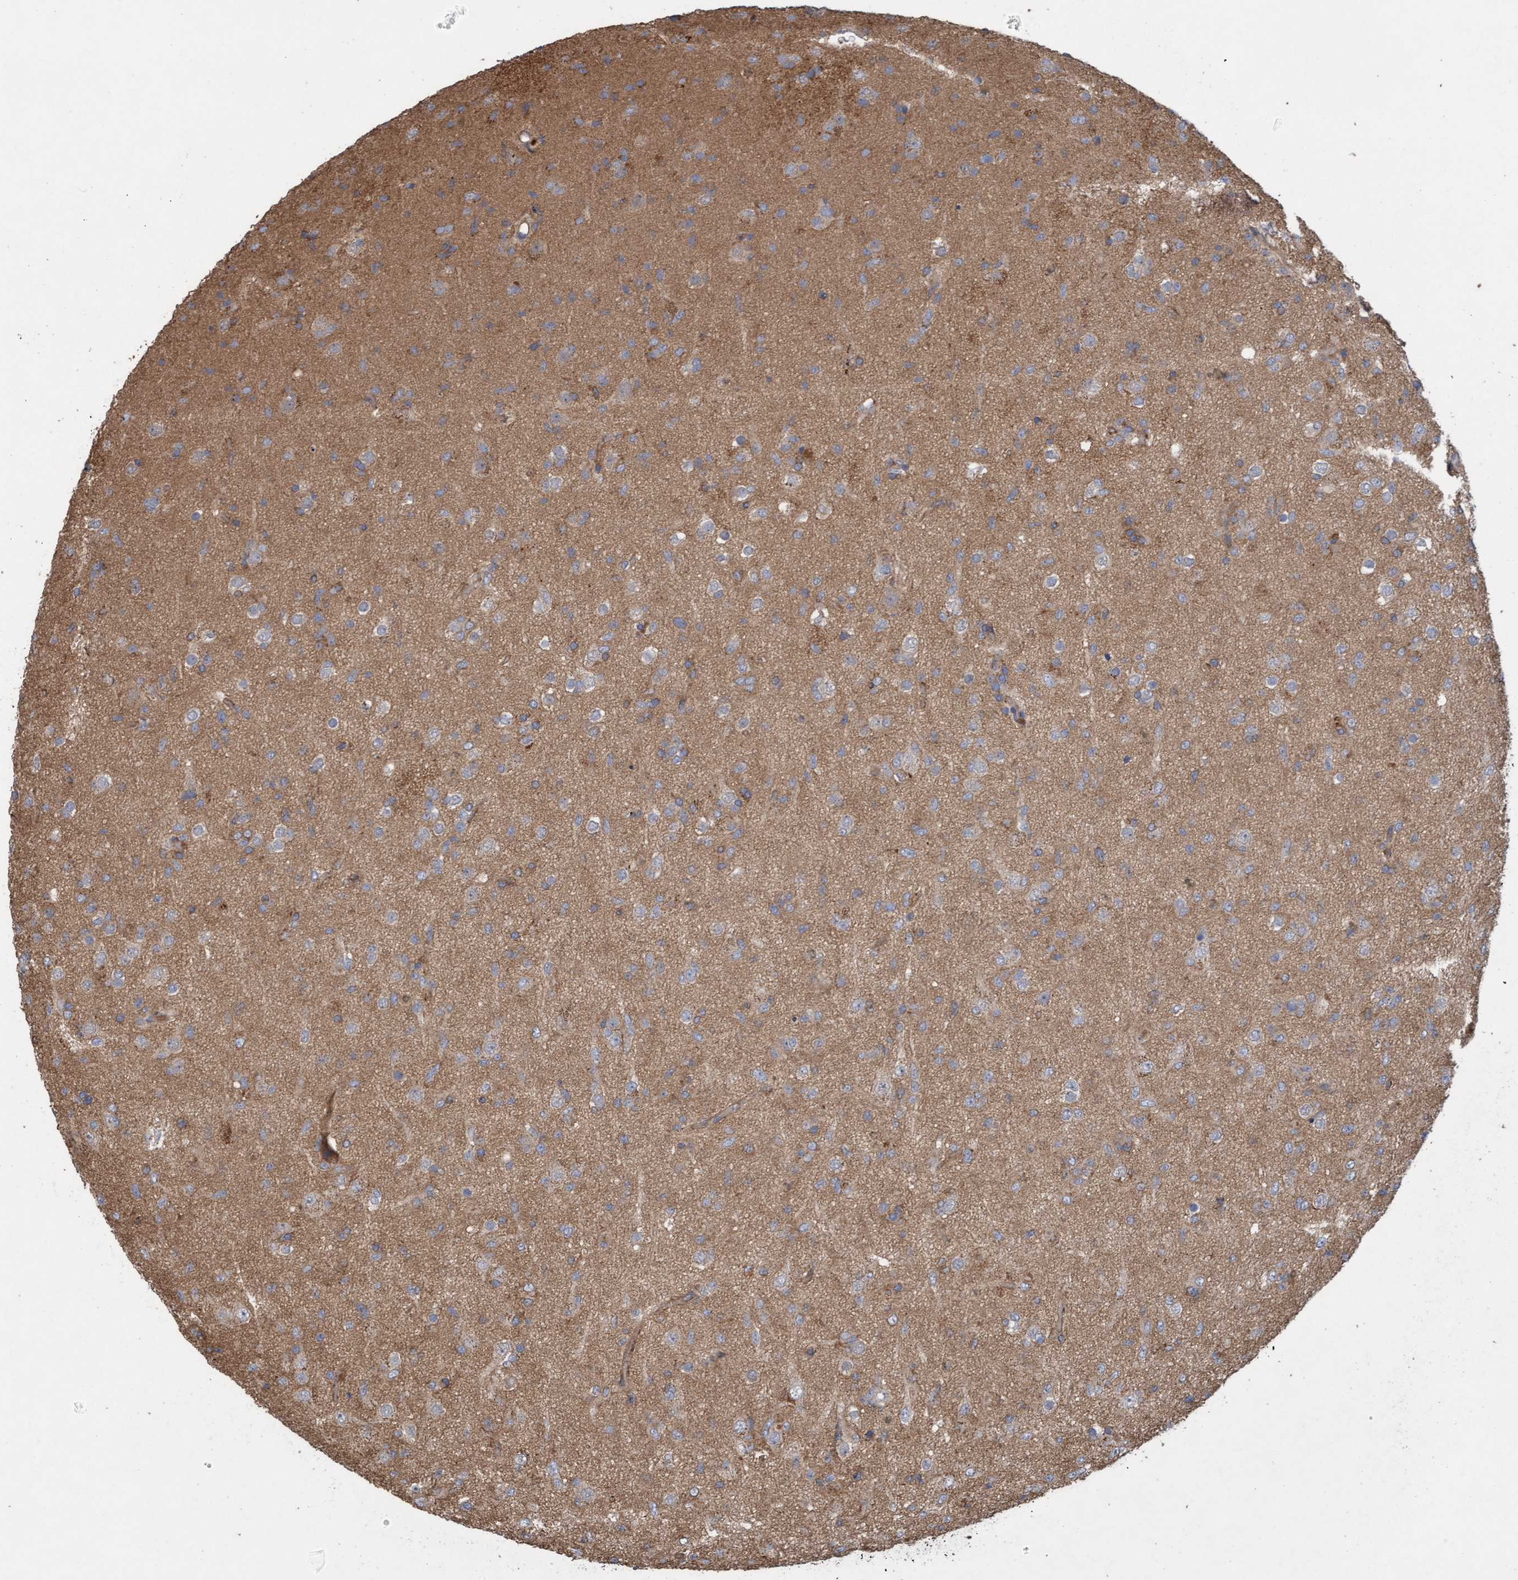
{"staining": {"intensity": "weak", "quantity": ">75%", "location": "cytoplasmic/membranous"}, "tissue": "glioma", "cell_type": "Tumor cells", "image_type": "cancer", "snomed": [{"axis": "morphology", "description": "Glioma, malignant, Low grade"}, {"axis": "topography", "description": "Brain"}], "caption": "A micrograph of malignant glioma (low-grade) stained for a protein demonstrates weak cytoplasmic/membranous brown staining in tumor cells. (DAB (3,3'-diaminobenzidine) IHC with brightfield microscopy, high magnification).", "gene": "DDHD2", "patient": {"sex": "male", "age": 65}}